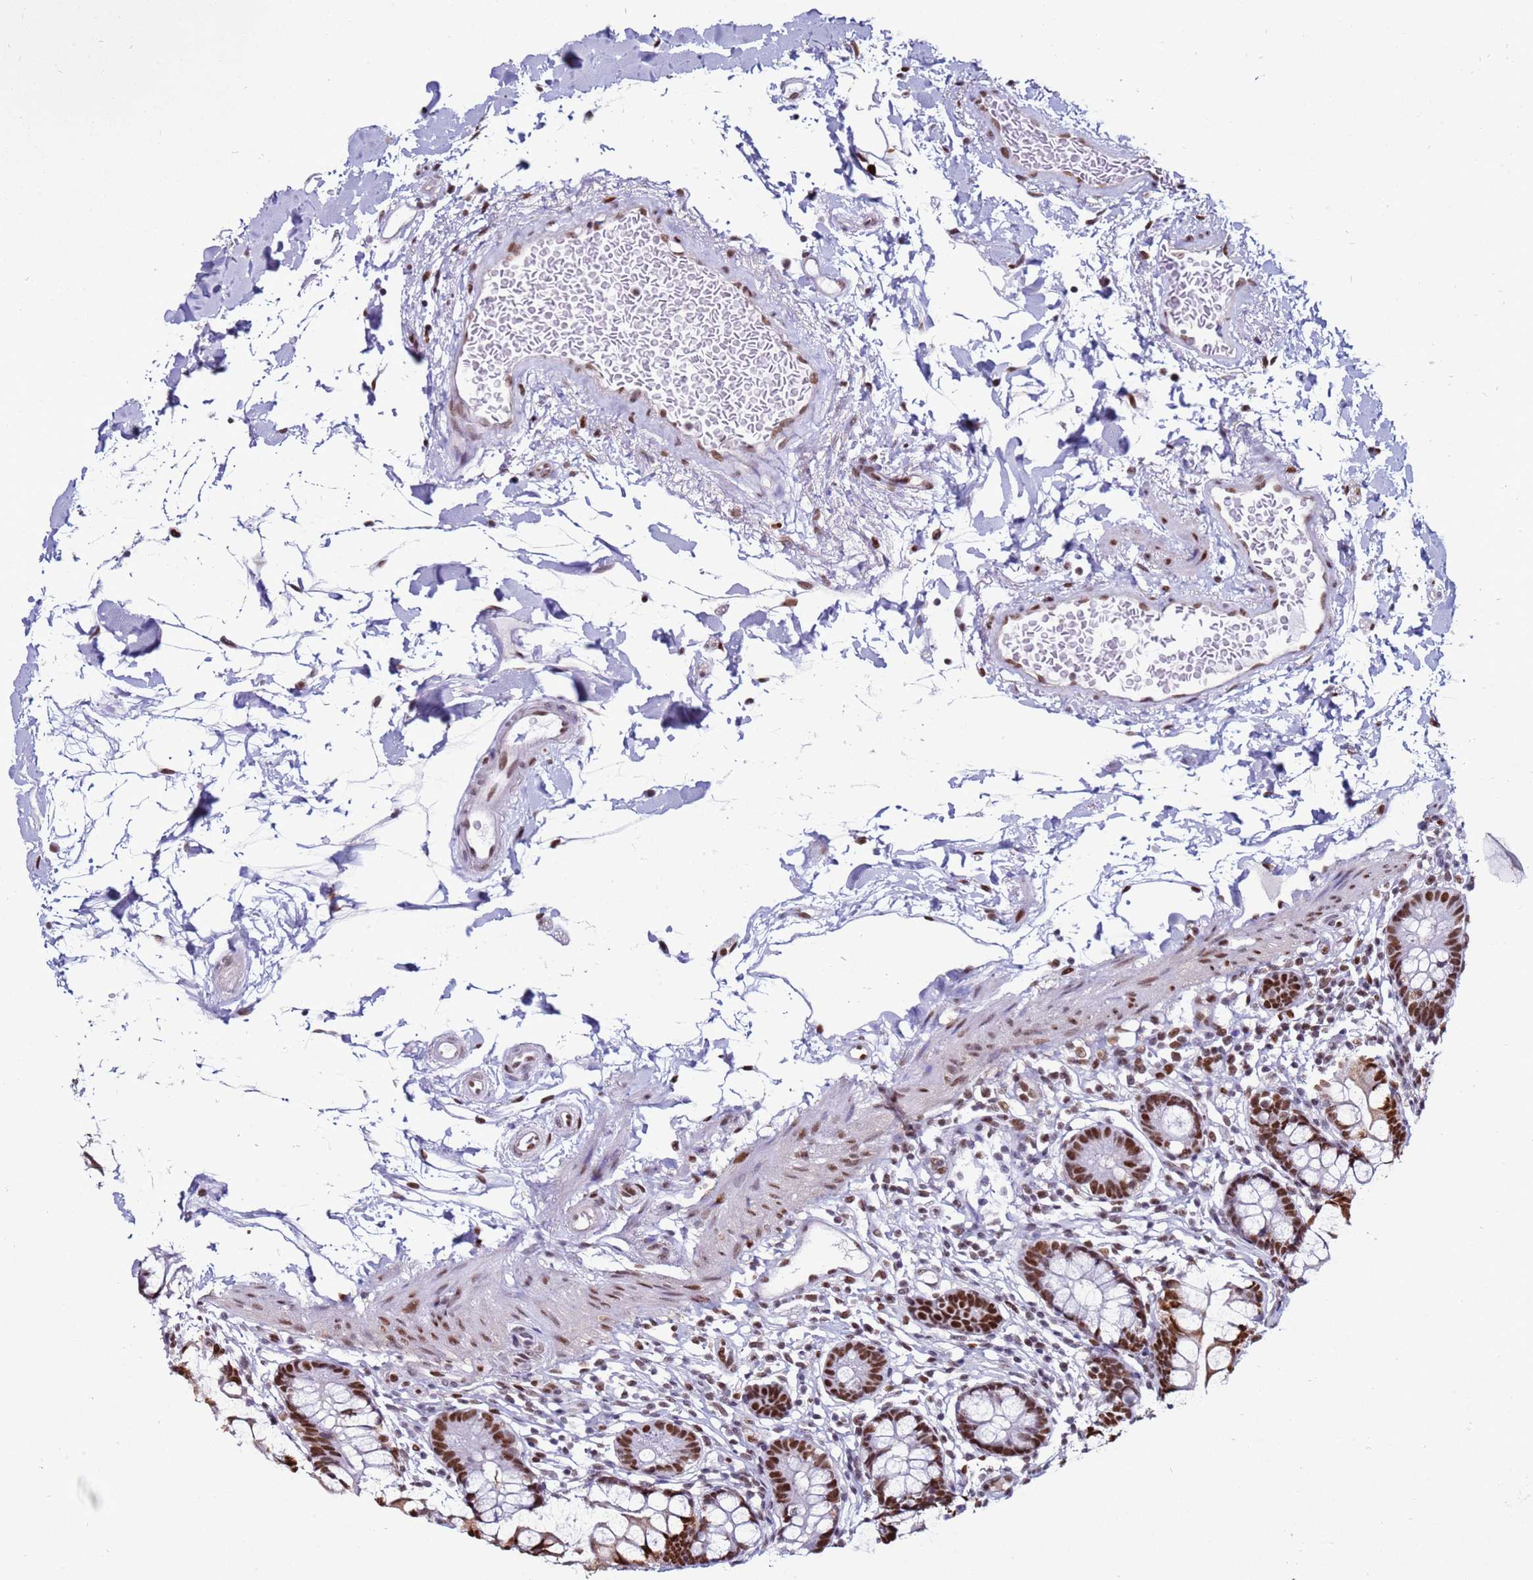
{"staining": {"intensity": "strong", "quantity": ">75%", "location": "nuclear"}, "tissue": "small intestine", "cell_type": "Glandular cells", "image_type": "normal", "snomed": [{"axis": "morphology", "description": "Normal tissue, NOS"}, {"axis": "topography", "description": "Small intestine"}], "caption": "Immunohistochemistry (IHC) staining of normal small intestine, which exhibits high levels of strong nuclear positivity in approximately >75% of glandular cells indicating strong nuclear protein positivity. The staining was performed using DAB (3,3'-diaminobenzidine) (brown) for protein detection and nuclei were counterstained in hematoxylin (blue).", "gene": "KPNA4", "patient": {"sex": "female", "age": 84}}